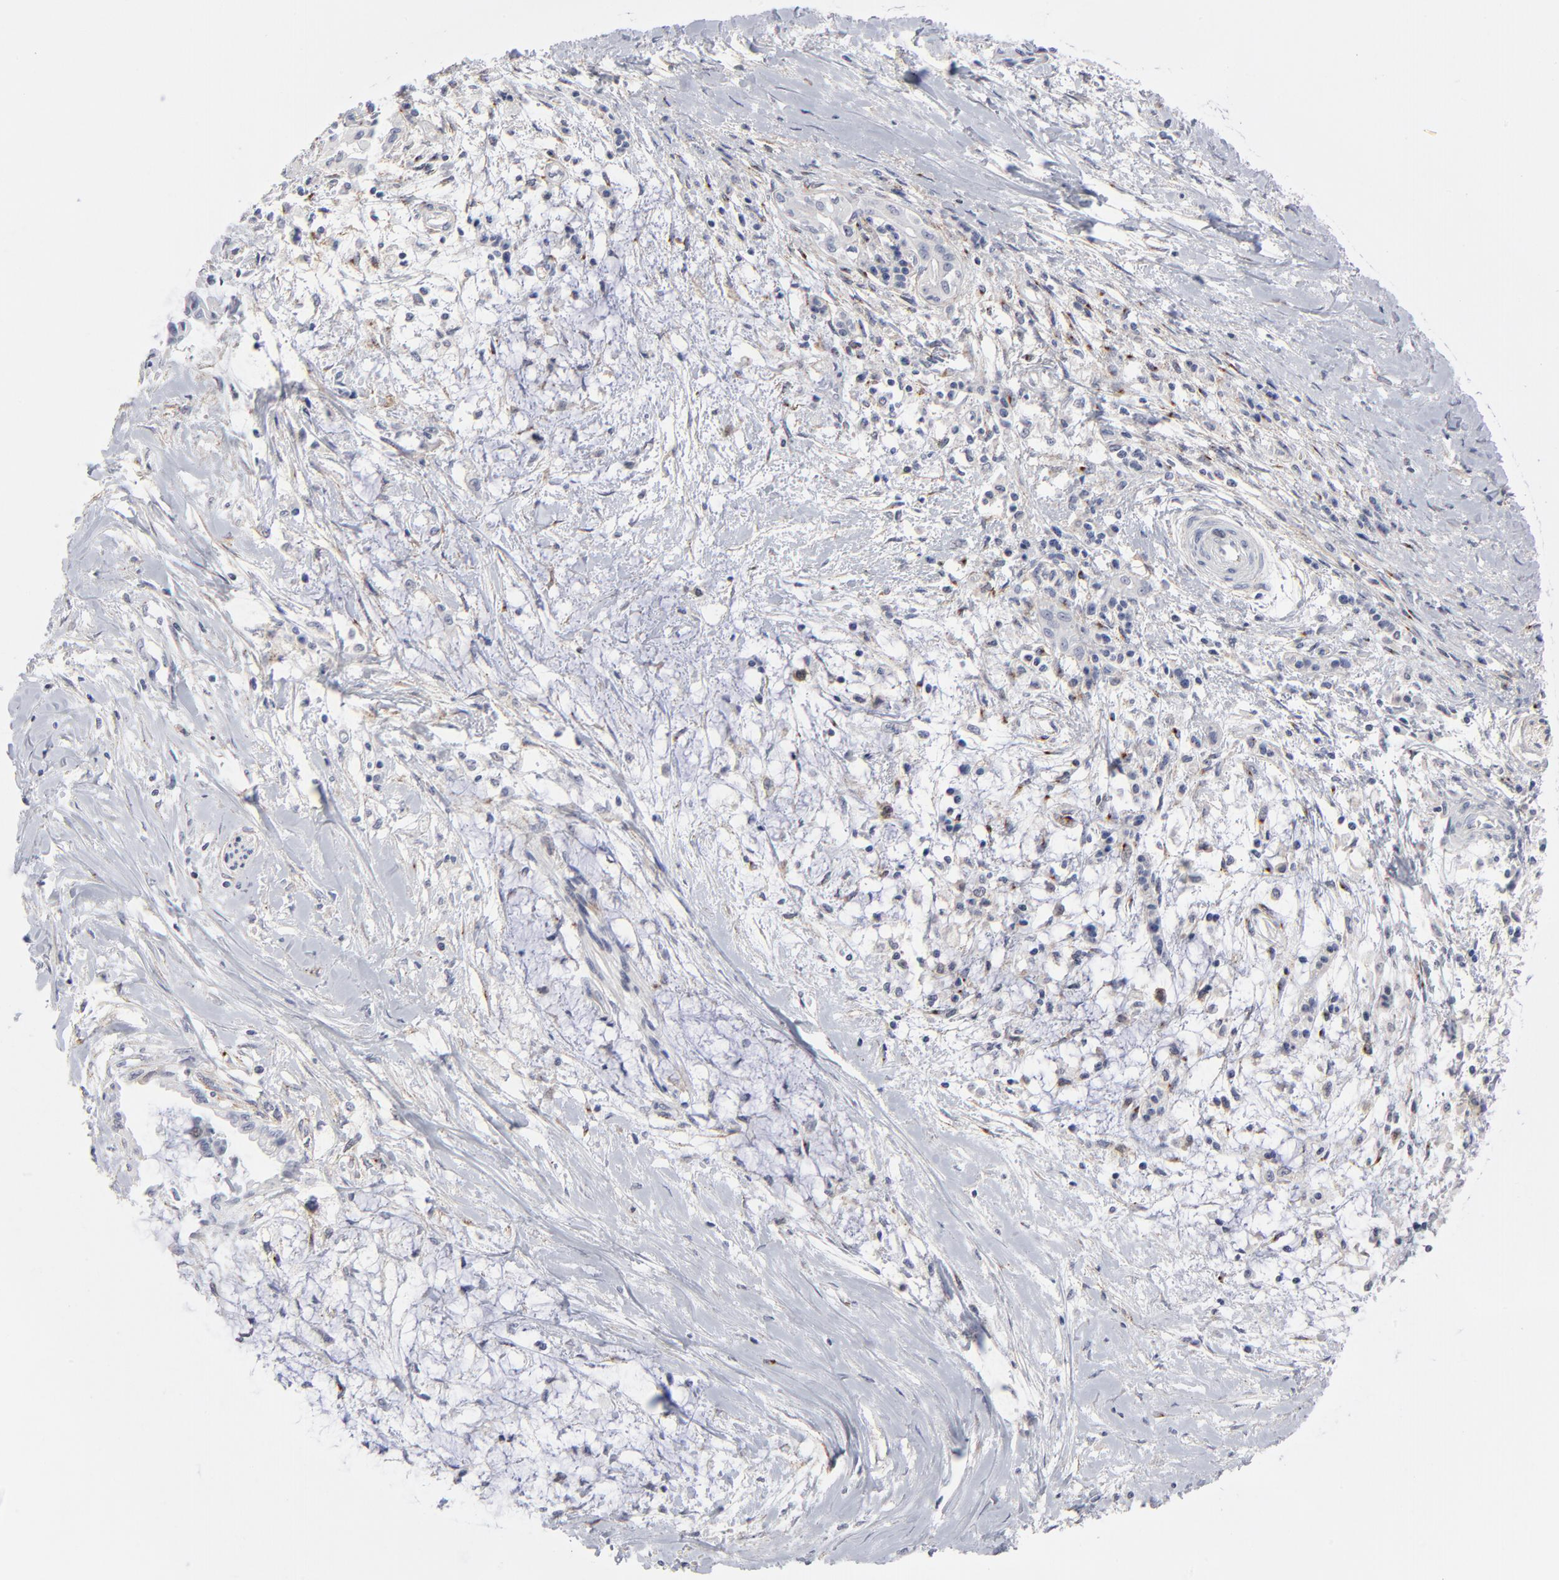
{"staining": {"intensity": "negative", "quantity": "none", "location": "none"}, "tissue": "pancreatic cancer", "cell_type": "Tumor cells", "image_type": "cancer", "snomed": [{"axis": "morphology", "description": "Adenocarcinoma, NOS"}, {"axis": "topography", "description": "Pancreas"}], "caption": "Tumor cells are negative for brown protein staining in adenocarcinoma (pancreatic). (DAB immunohistochemistry with hematoxylin counter stain).", "gene": "AURKA", "patient": {"sex": "female", "age": 64}}